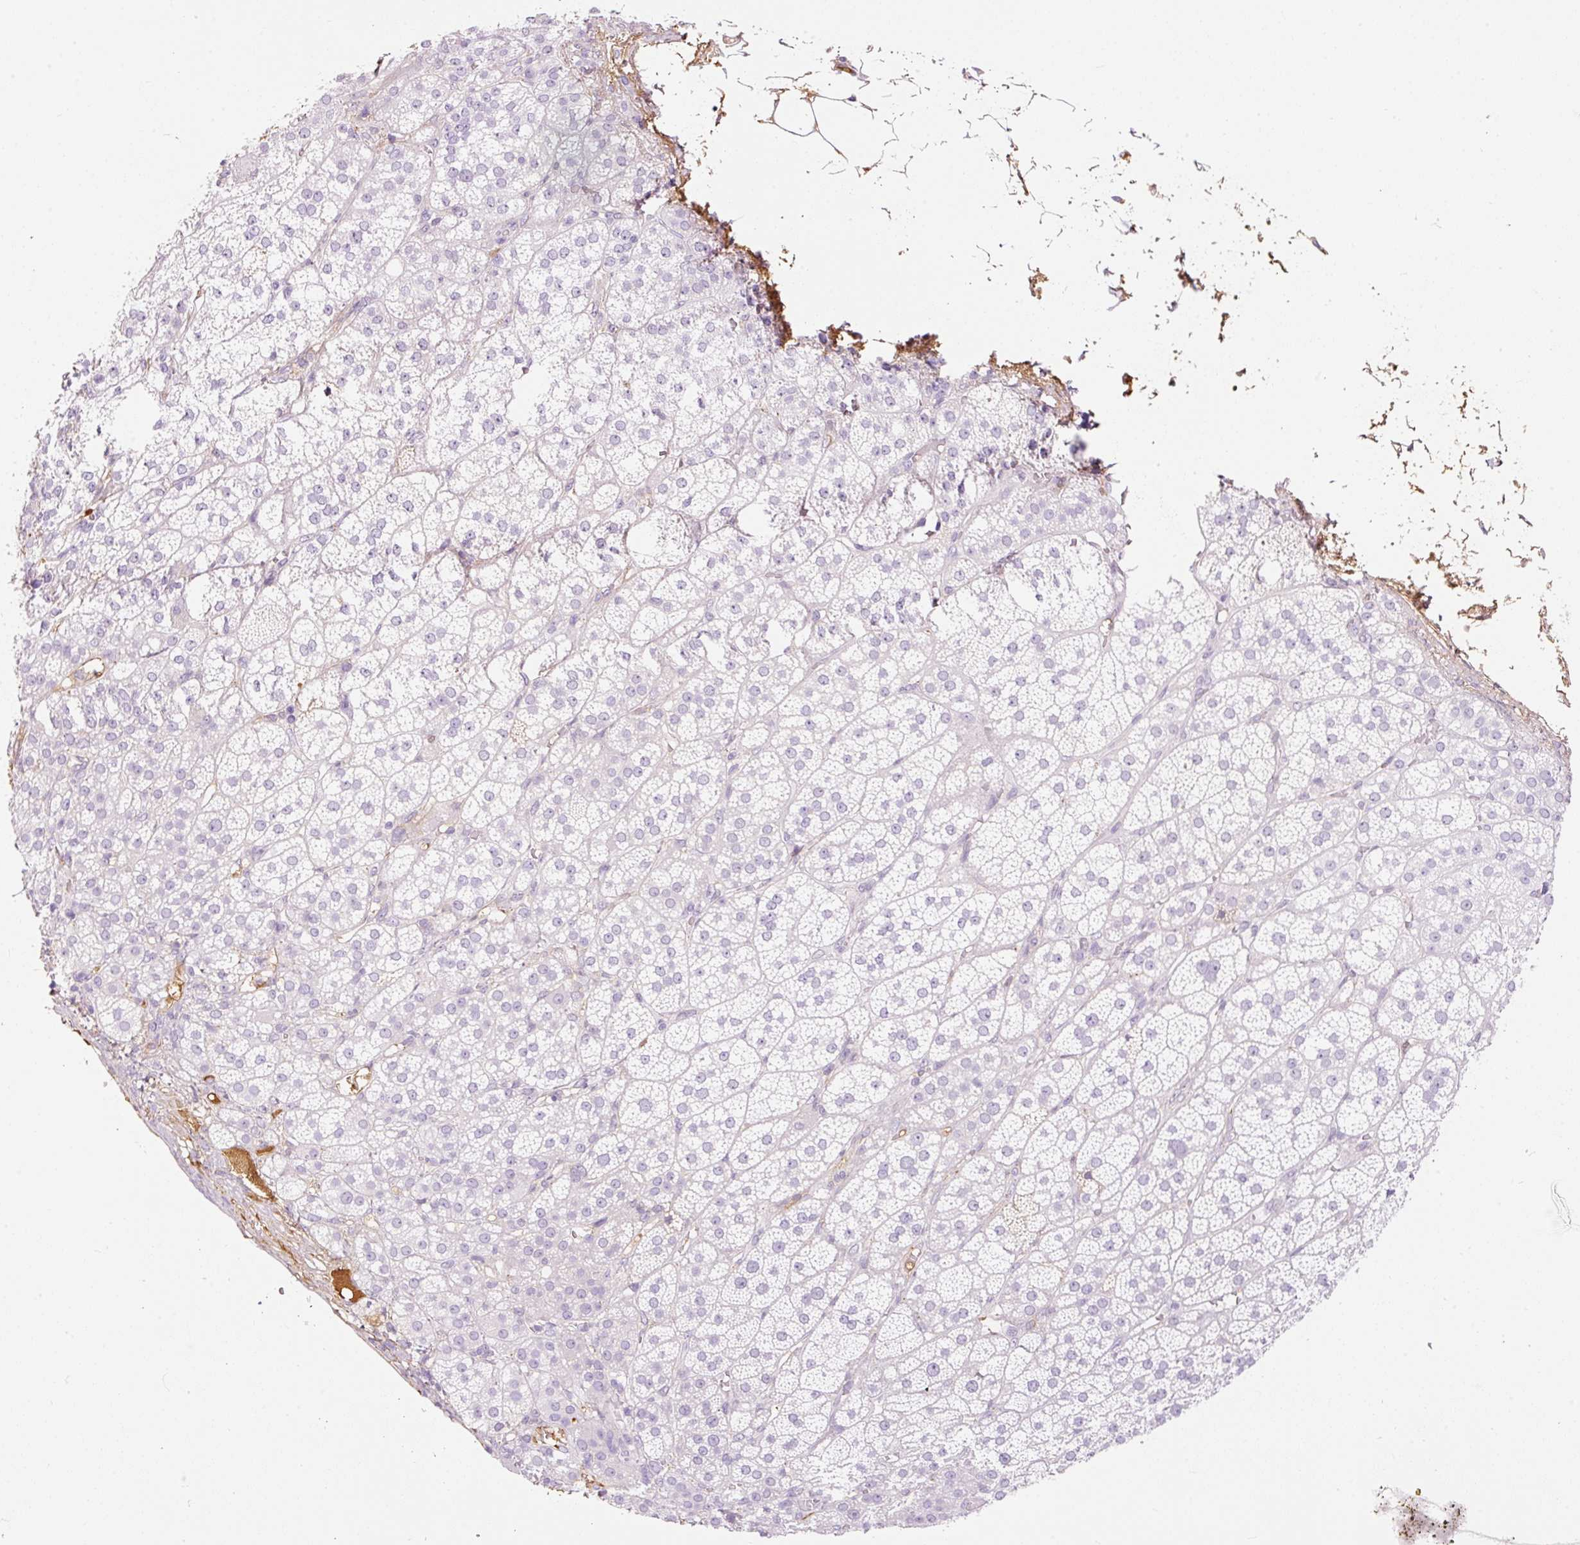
{"staining": {"intensity": "negative", "quantity": "none", "location": "none"}, "tissue": "adrenal gland", "cell_type": "Glandular cells", "image_type": "normal", "snomed": [{"axis": "morphology", "description": "Normal tissue, NOS"}, {"axis": "topography", "description": "Adrenal gland"}], "caption": "Micrograph shows no significant protein expression in glandular cells of unremarkable adrenal gland.", "gene": "PRPF38B", "patient": {"sex": "female", "age": 60}}